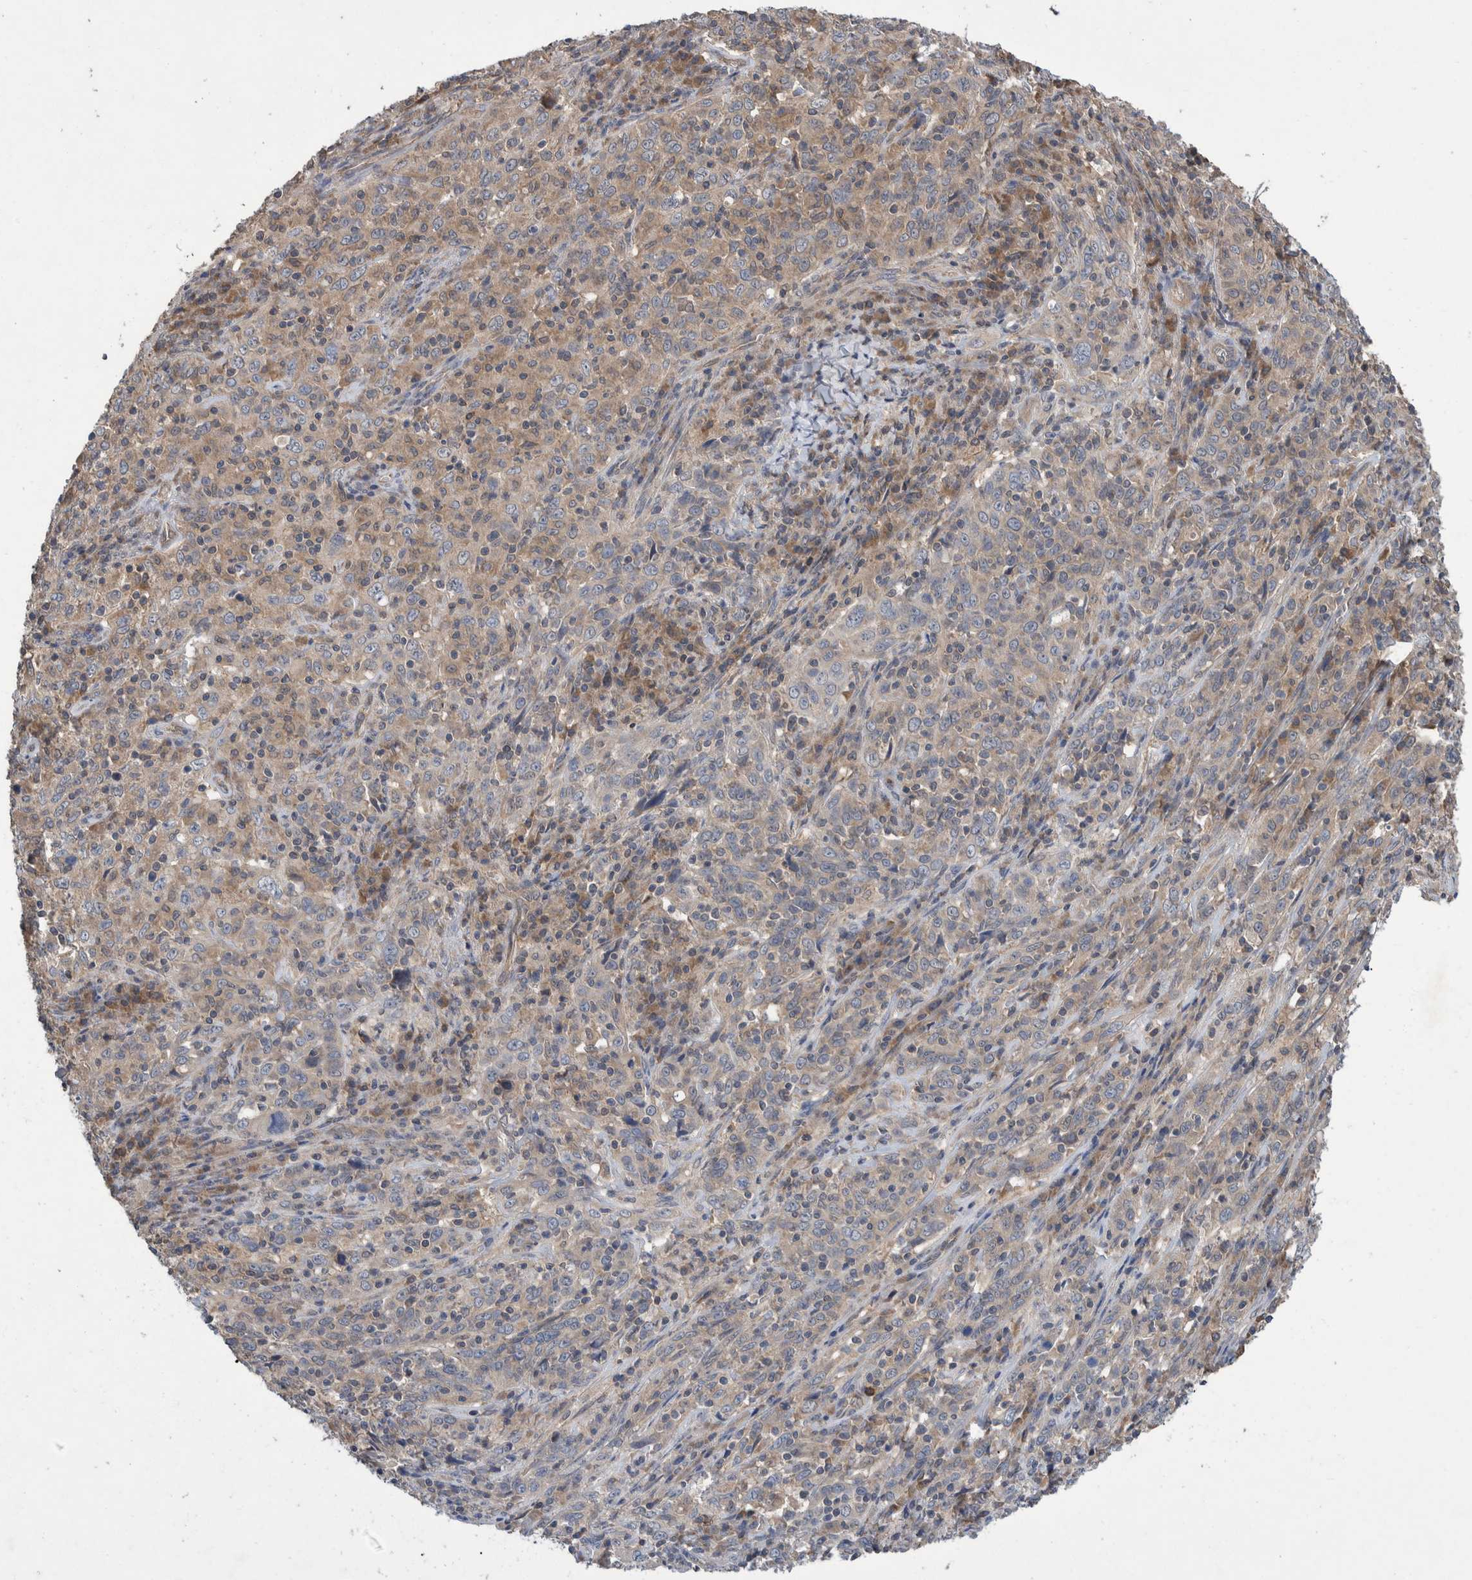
{"staining": {"intensity": "weak", "quantity": "<25%", "location": "cytoplasmic/membranous"}, "tissue": "cervical cancer", "cell_type": "Tumor cells", "image_type": "cancer", "snomed": [{"axis": "morphology", "description": "Squamous cell carcinoma, NOS"}, {"axis": "topography", "description": "Cervix"}], "caption": "Tumor cells show no significant staining in cervical cancer (squamous cell carcinoma).", "gene": "PLPBP", "patient": {"sex": "female", "age": 46}}